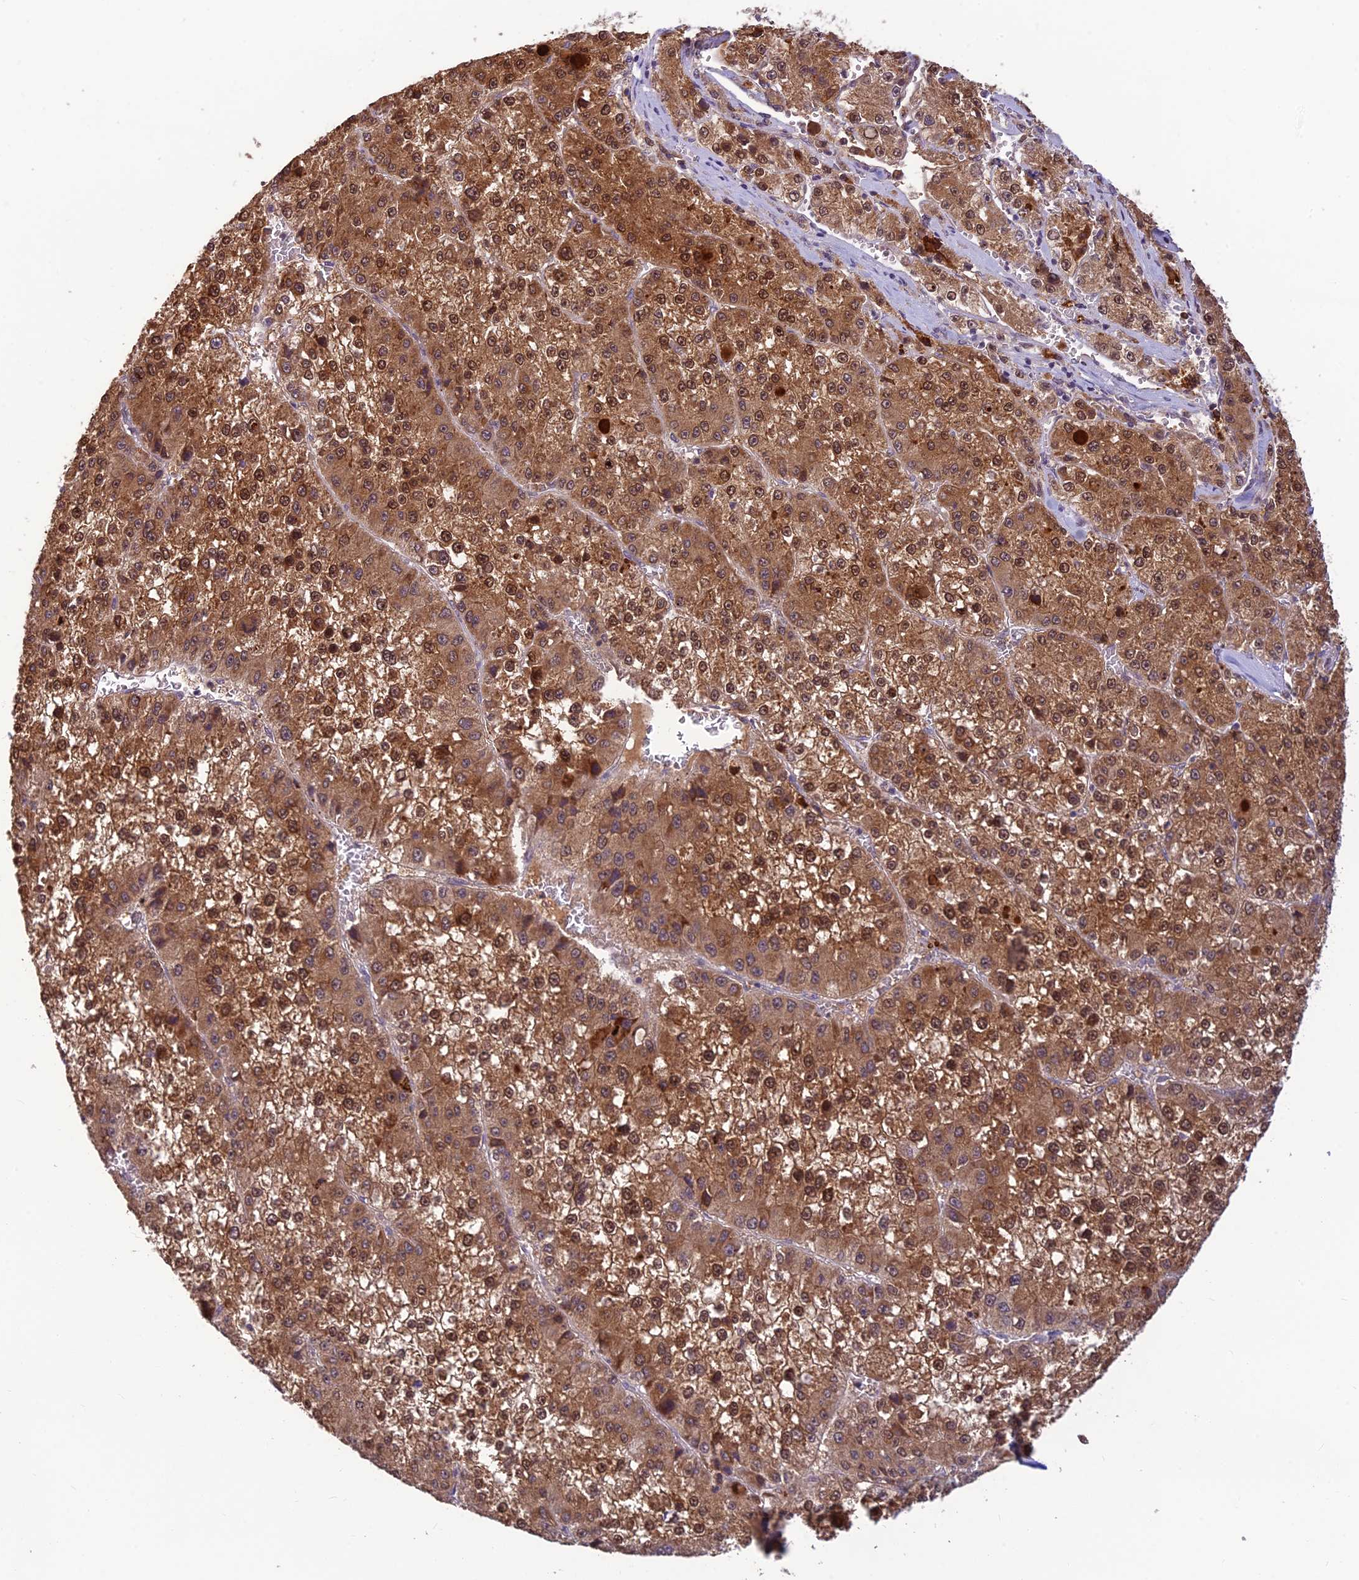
{"staining": {"intensity": "strong", "quantity": ">75%", "location": "cytoplasmic/membranous,nuclear"}, "tissue": "liver cancer", "cell_type": "Tumor cells", "image_type": "cancer", "snomed": [{"axis": "morphology", "description": "Carcinoma, Hepatocellular, NOS"}, {"axis": "topography", "description": "Liver"}], "caption": "There is high levels of strong cytoplasmic/membranous and nuclear positivity in tumor cells of hepatocellular carcinoma (liver), as demonstrated by immunohistochemical staining (brown color).", "gene": "ASPDH", "patient": {"sex": "female", "age": 73}}